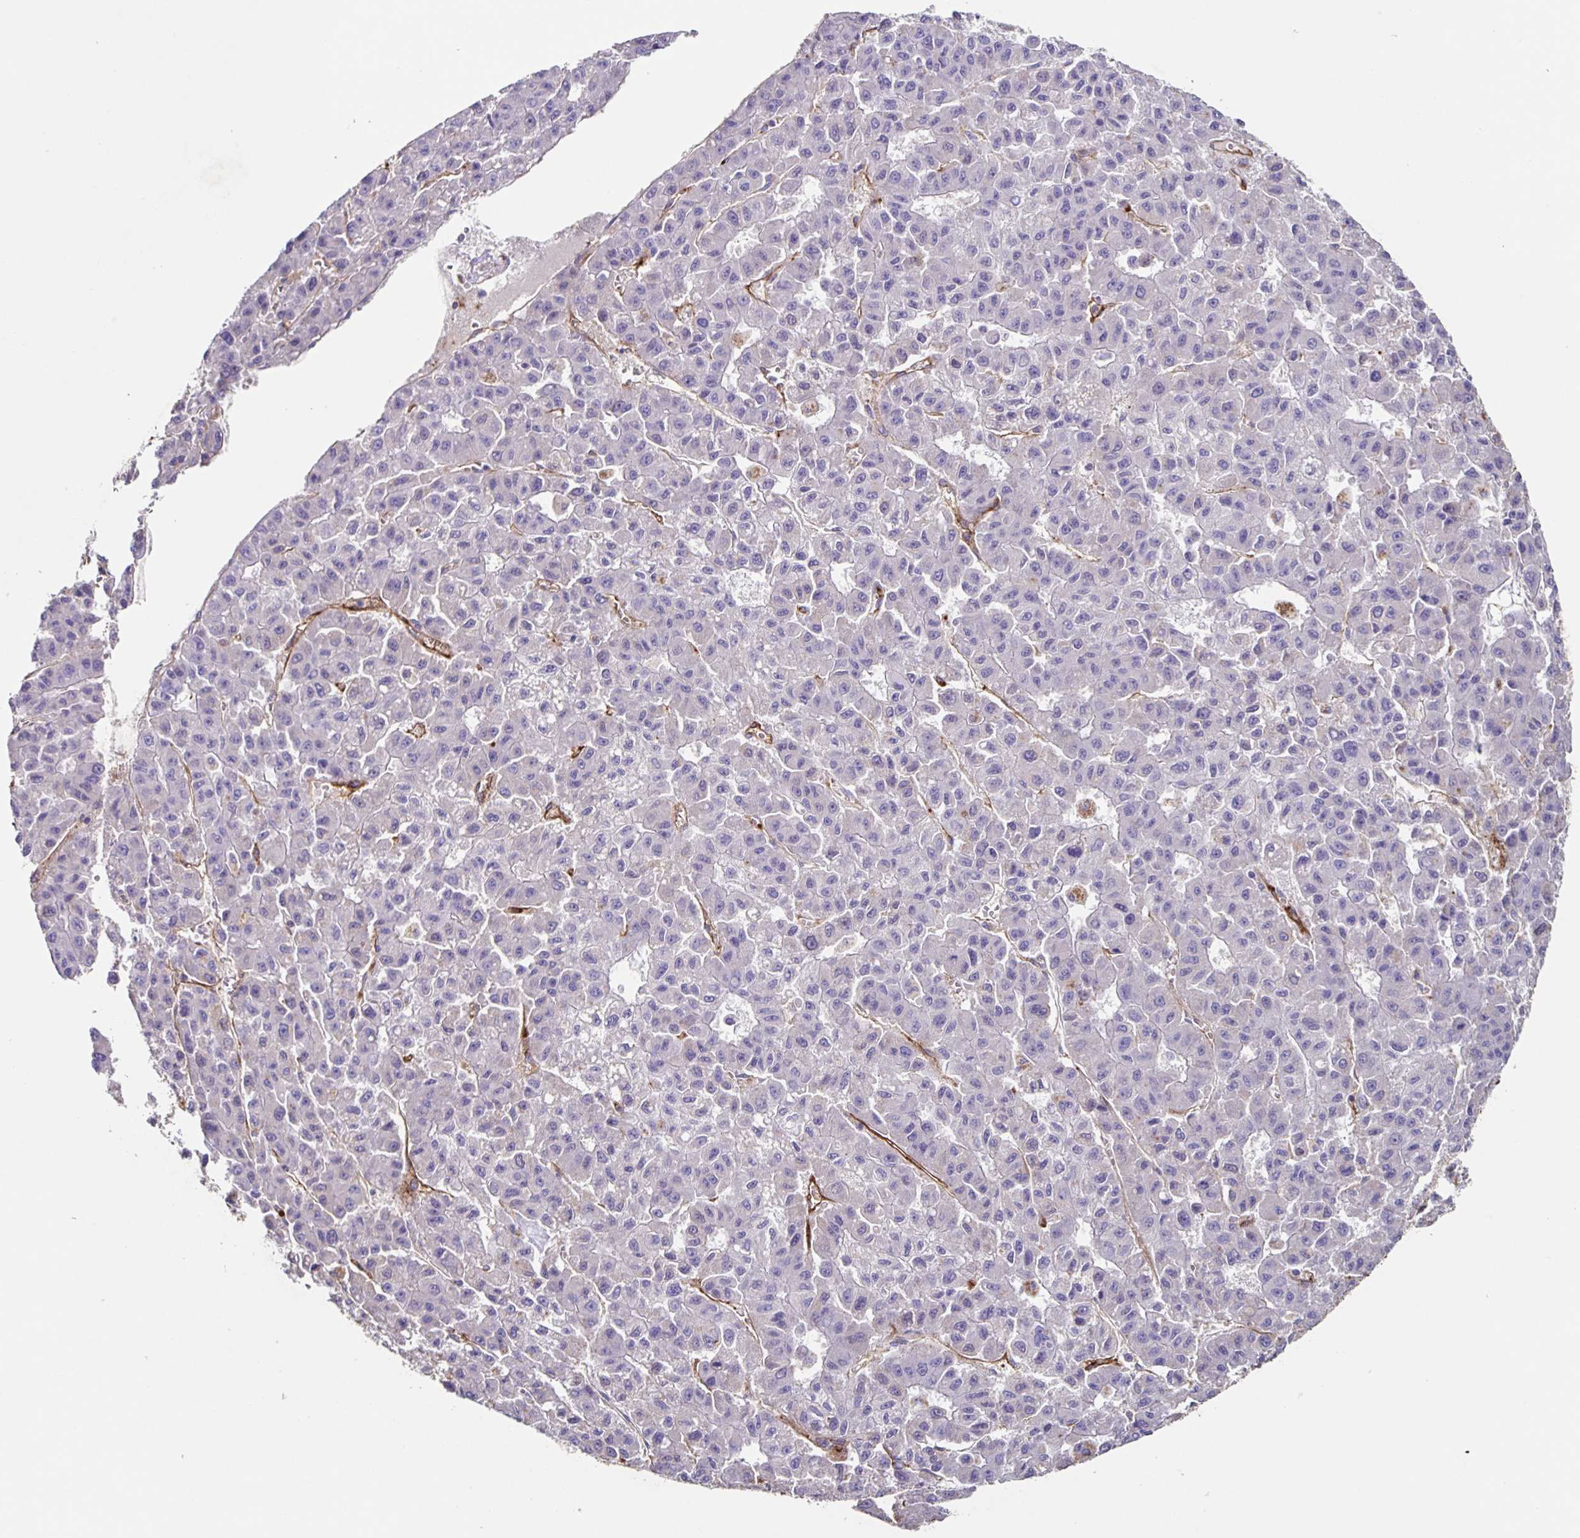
{"staining": {"intensity": "negative", "quantity": "none", "location": "none"}, "tissue": "liver cancer", "cell_type": "Tumor cells", "image_type": "cancer", "snomed": [{"axis": "morphology", "description": "Carcinoma, Hepatocellular, NOS"}, {"axis": "topography", "description": "Liver"}], "caption": "A high-resolution image shows immunohistochemistry (IHC) staining of liver cancer, which shows no significant staining in tumor cells.", "gene": "ITGA2", "patient": {"sex": "male", "age": 70}}